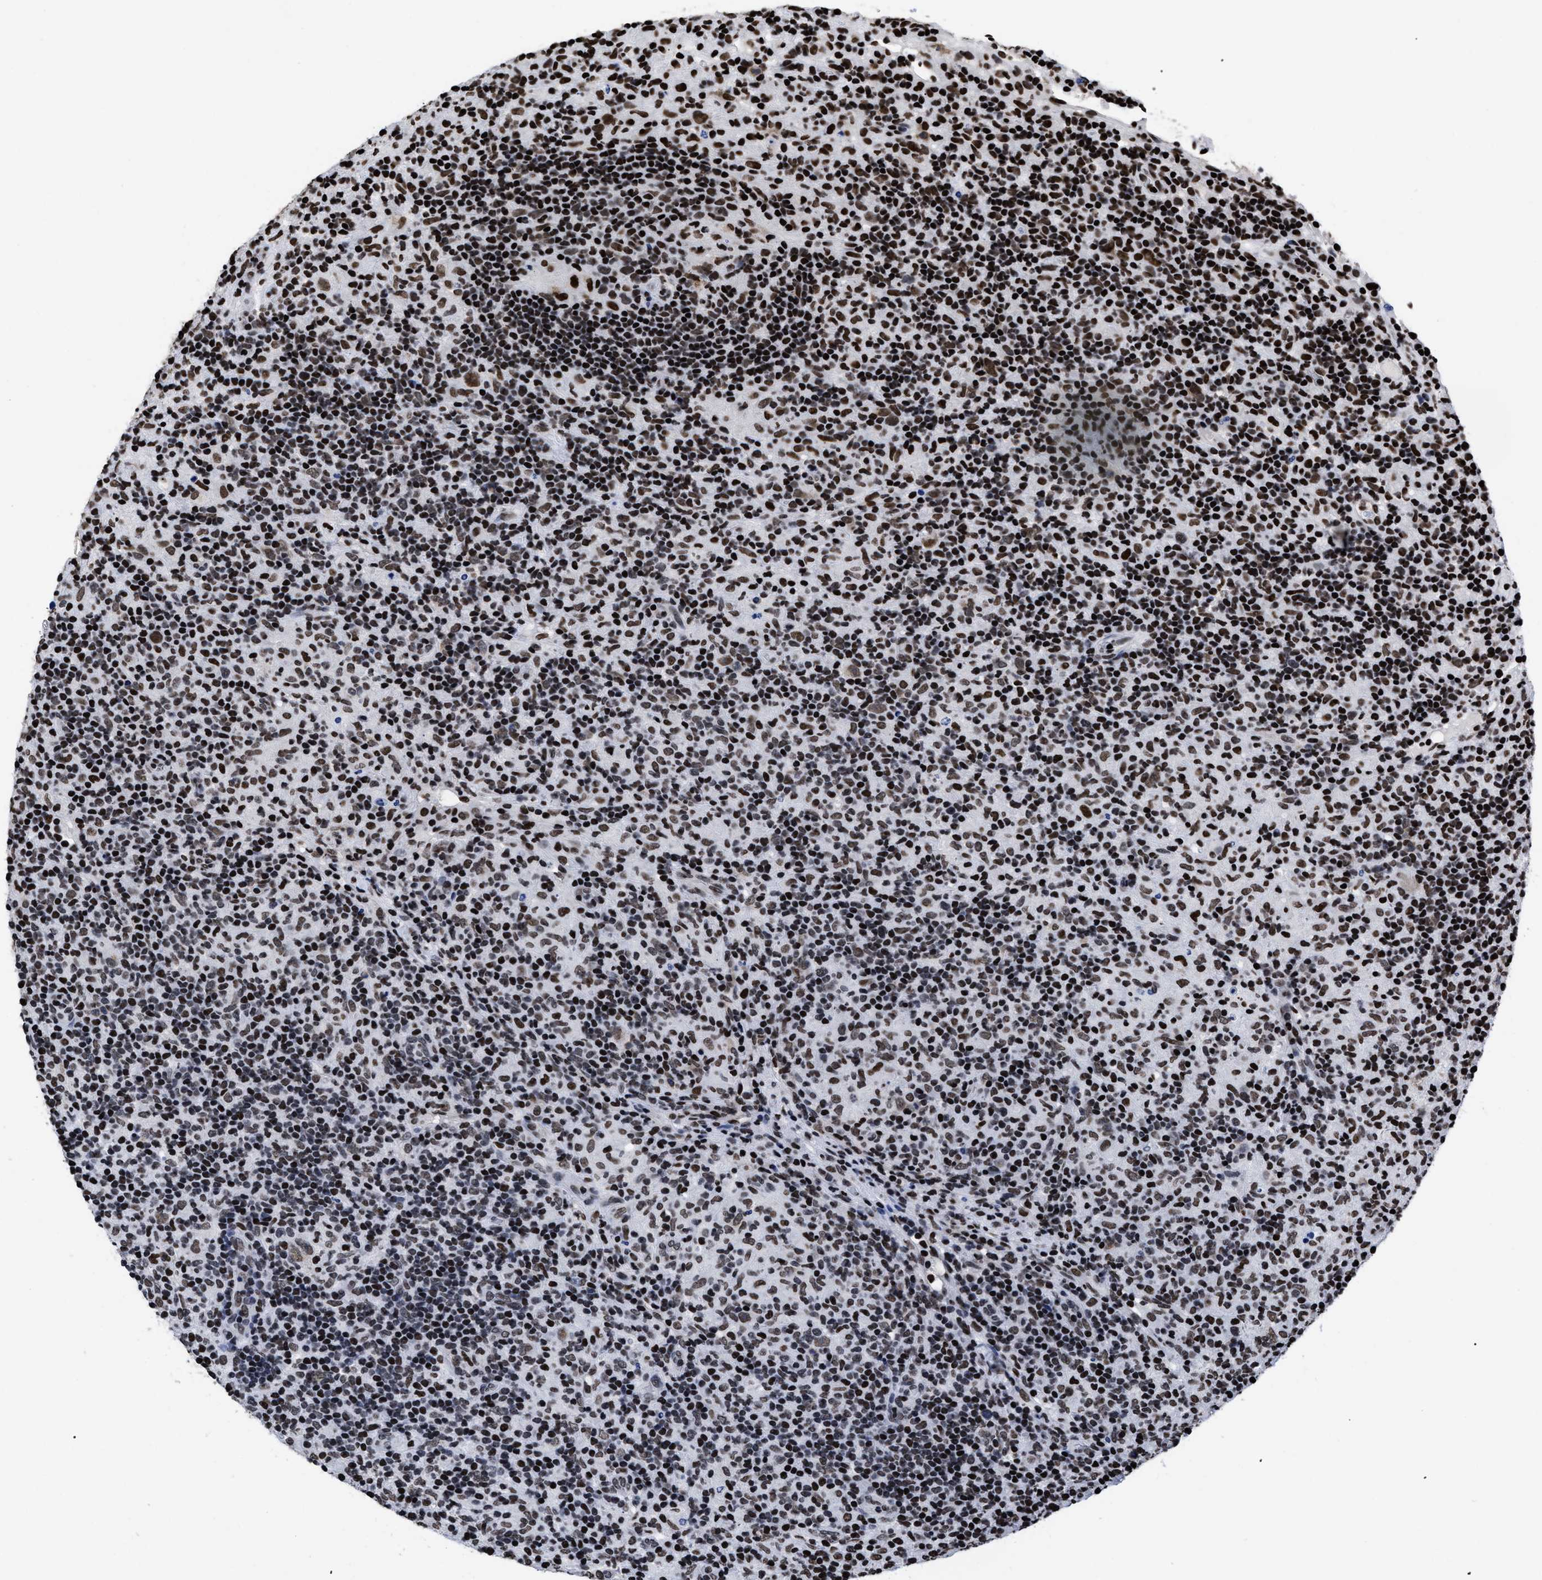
{"staining": {"intensity": "moderate", "quantity": ">75%", "location": "nuclear"}, "tissue": "lymphoma", "cell_type": "Tumor cells", "image_type": "cancer", "snomed": [{"axis": "morphology", "description": "Hodgkin's disease, NOS"}, {"axis": "topography", "description": "Lymph node"}], "caption": "IHC of lymphoma demonstrates medium levels of moderate nuclear staining in about >75% of tumor cells.", "gene": "CALHM3", "patient": {"sex": "male", "age": 70}}